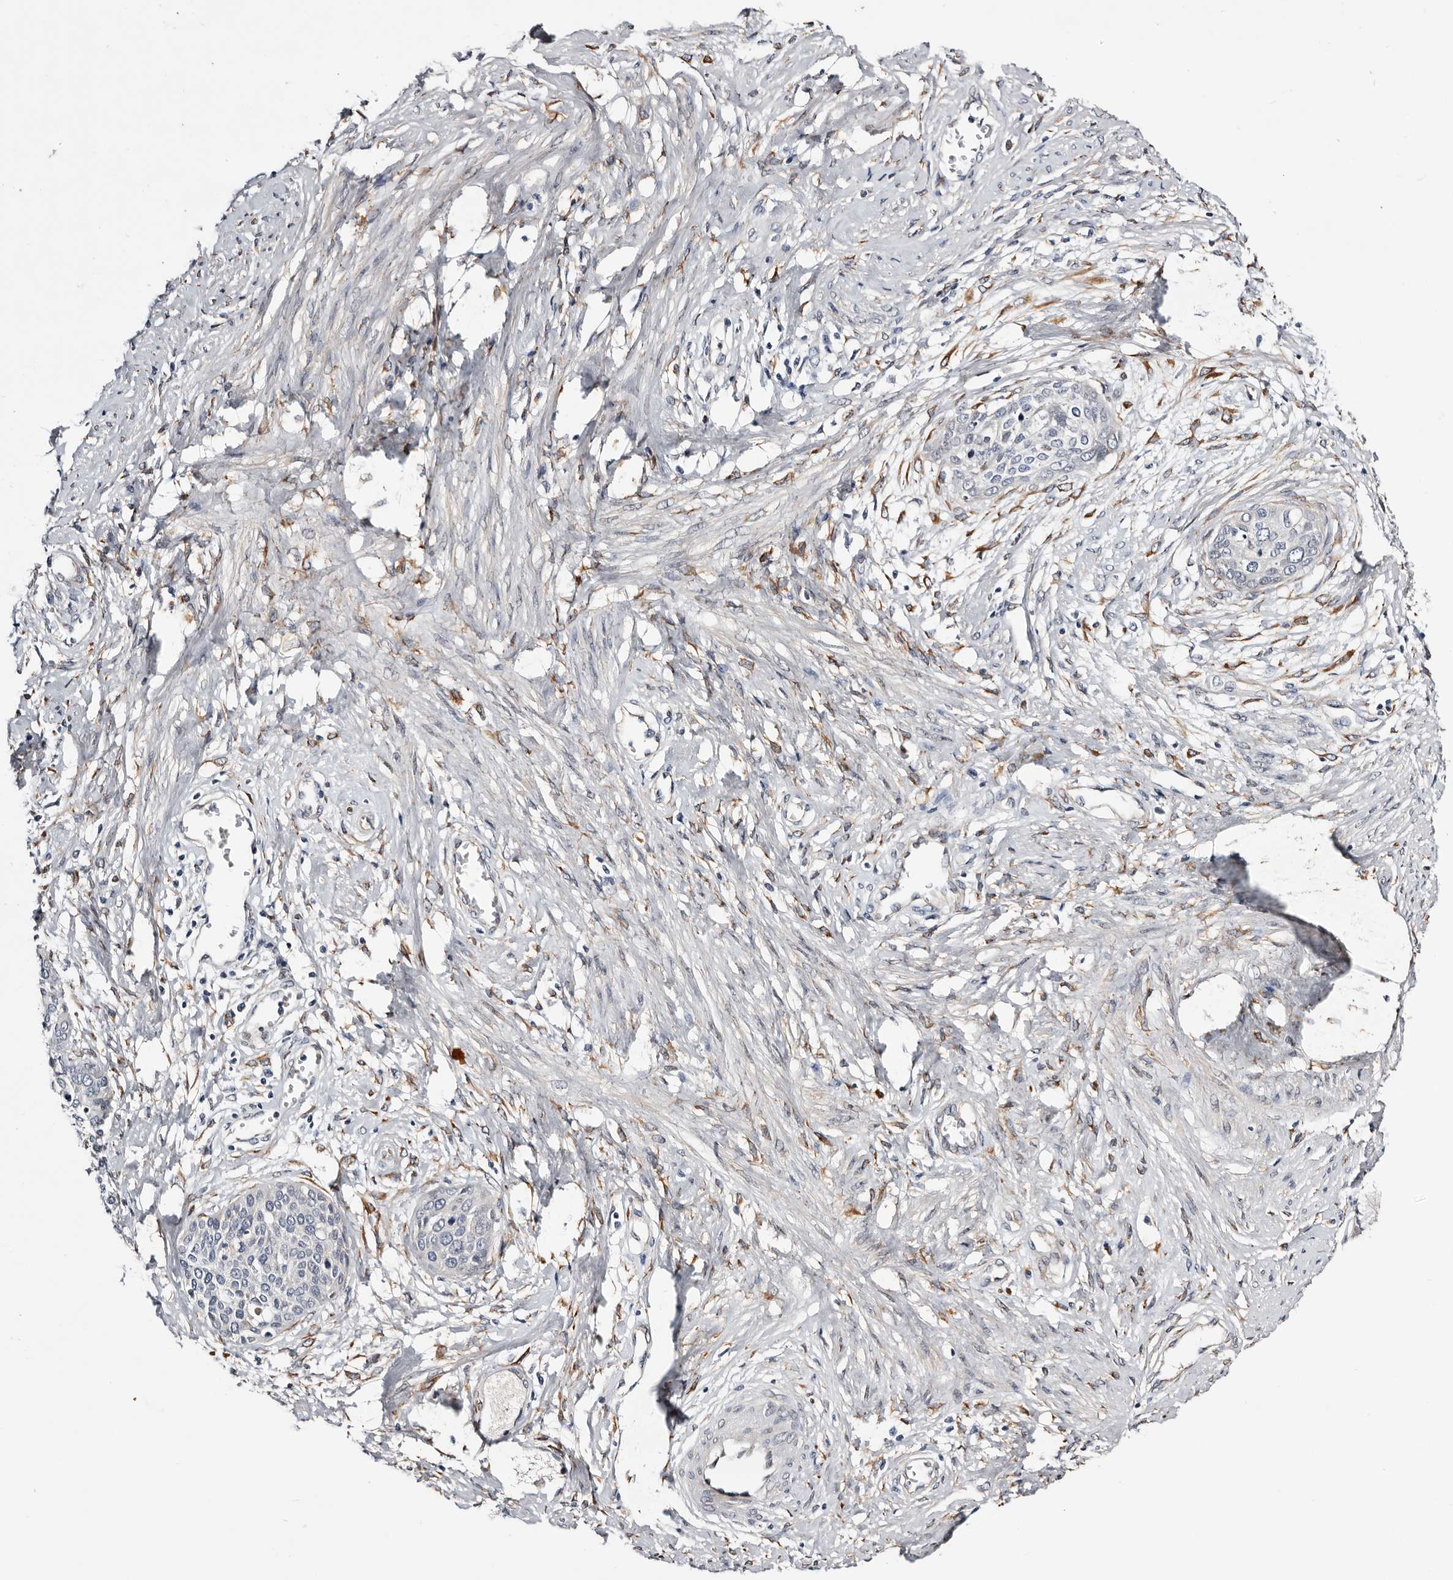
{"staining": {"intensity": "negative", "quantity": "none", "location": "none"}, "tissue": "cervical cancer", "cell_type": "Tumor cells", "image_type": "cancer", "snomed": [{"axis": "morphology", "description": "Squamous cell carcinoma, NOS"}, {"axis": "topography", "description": "Cervix"}], "caption": "Immunohistochemistry photomicrograph of cervical cancer (squamous cell carcinoma) stained for a protein (brown), which shows no staining in tumor cells.", "gene": "USH1C", "patient": {"sex": "female", "age": 37}}